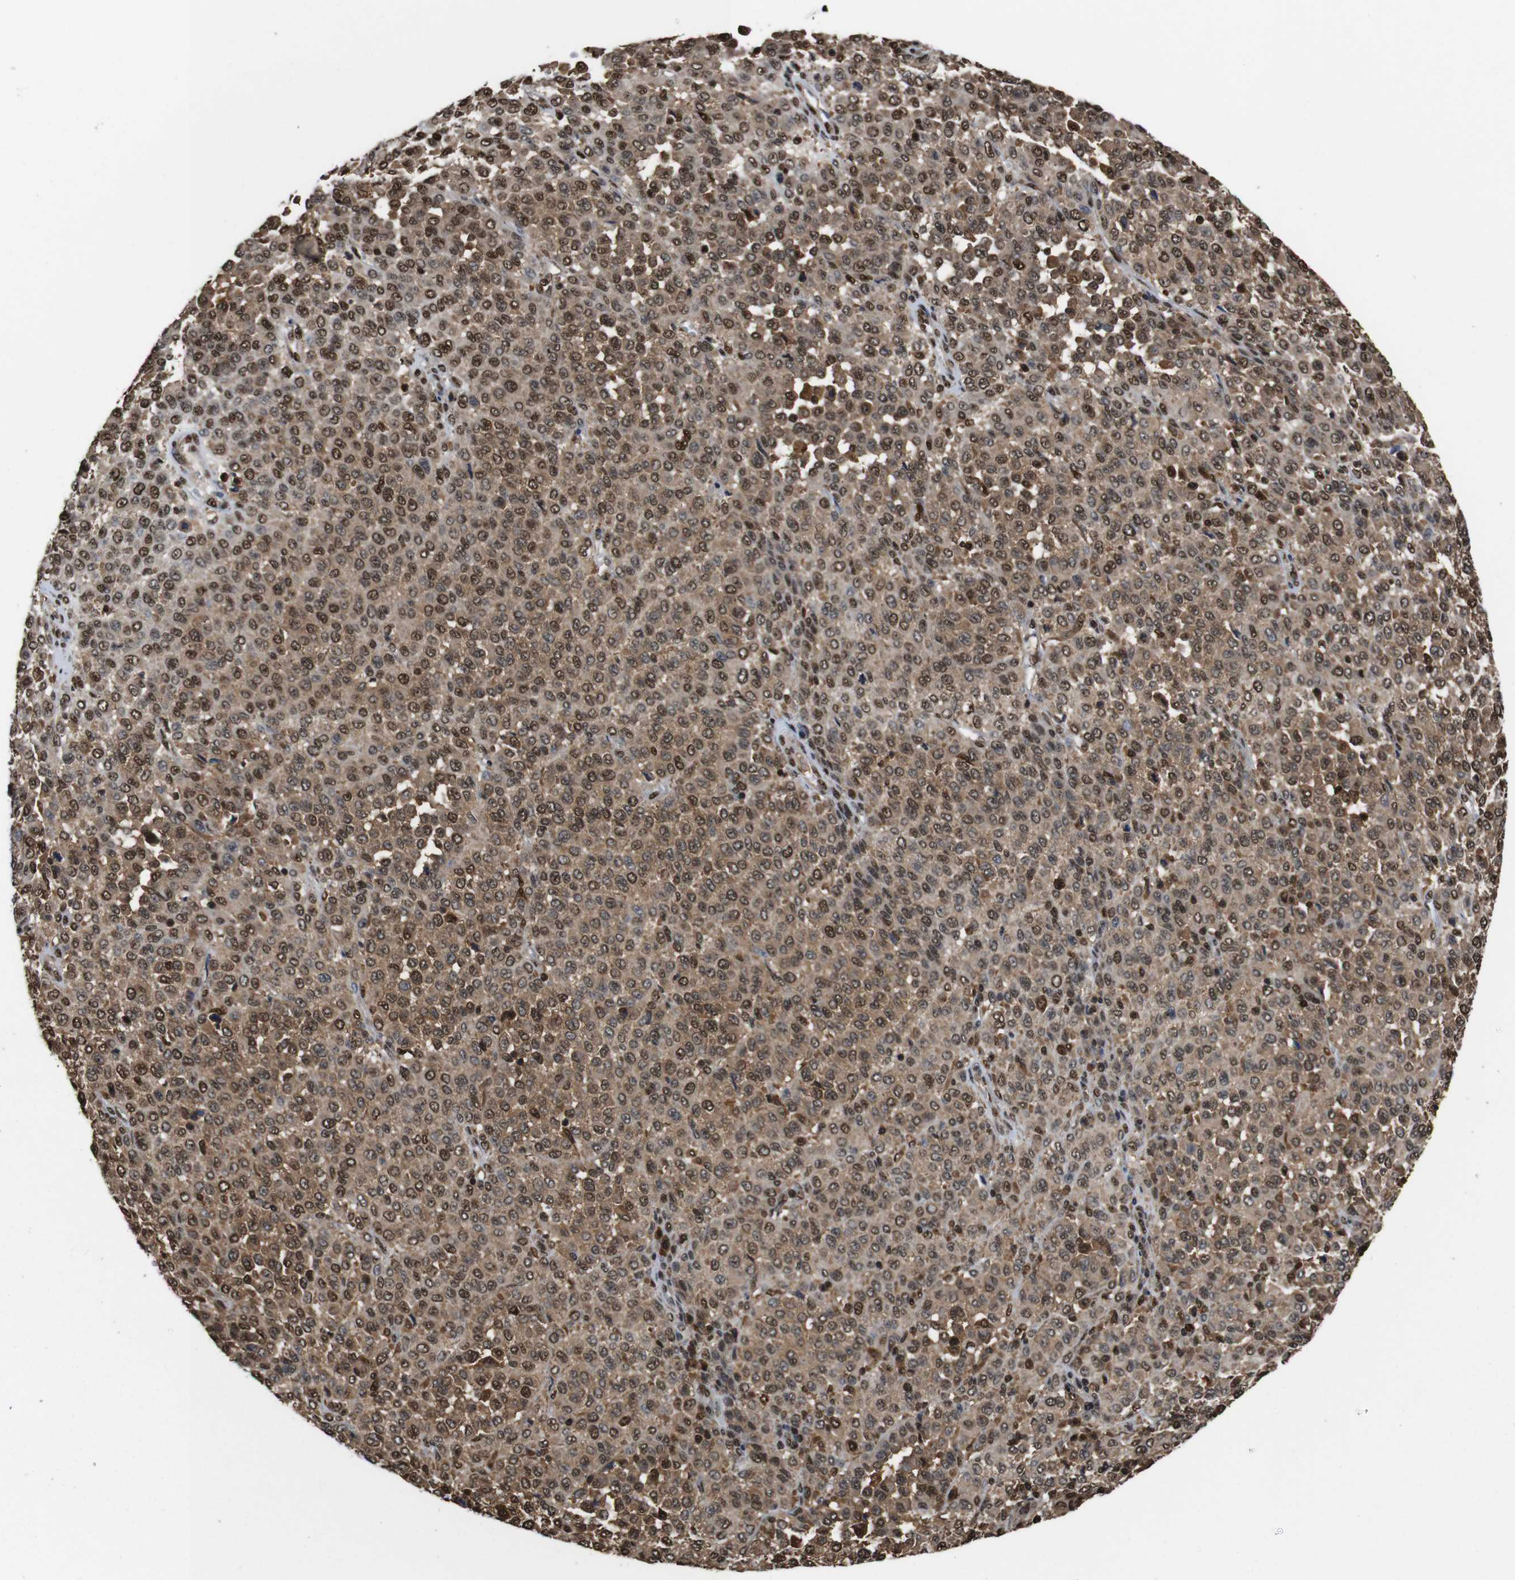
{"staining": {"intensity": "moderate", "quantity": ">75%", "location": "cytoplasmic/membranous,nuclear"}, "tissue": "melanoma", "cell_type": "Tumor cells", "image_type": "cancer", "snomed": [{"axis": "morphology", "description": "Malignant melanoma, Metastatic site"}, {"axis": "topography", "description": "Pancreas"}], "caption": "Malignant melanoma (metastatic site) tissue shows moderate cytoplasmic/membranous and nuclear staining in approximately >75% of tumor cells", "gene": "VCP", "patient": {"sex": "female", "age": 30}}